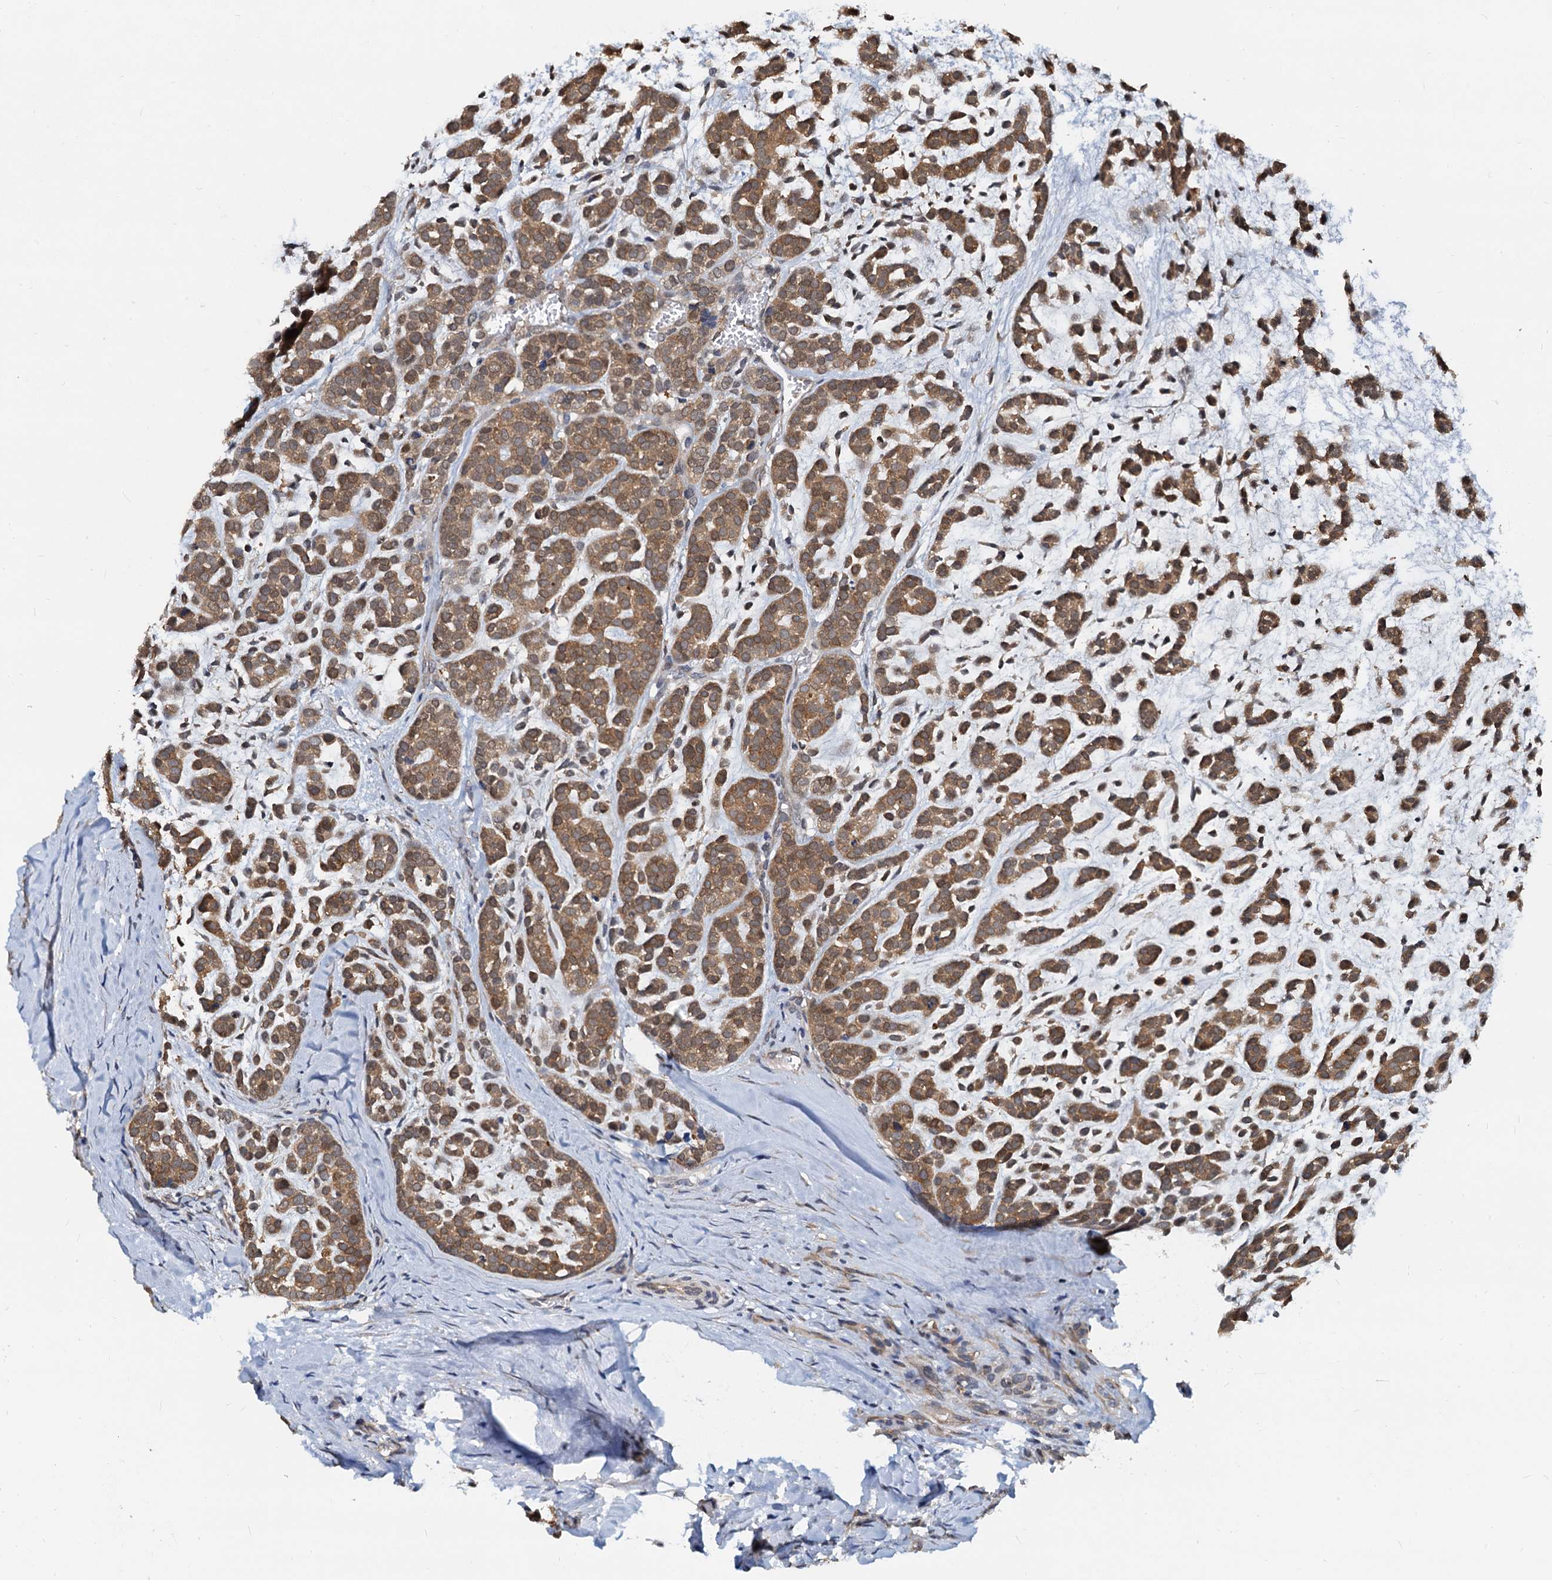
{"staining": {"intensity": "moderate", "quantity": ">75%", "location": "cytoplasmic/membranous"}, "tissue": "head and neck cancer", "cell_type": "Tumor cells", "image_type": "cancer", "snomed": [{"axis": "morphology", "description": "Adenocarcinoma, NOS"}, {"axis": "morphology", "description": "Adenoma, NOS"}, {"axis": "topography", "description": "Head-Neck"}], "caption": "Immunohistochemical staining of human adenoma (head and neck) shows medium levels of moderate cytoplasmic/membranous protein staining in about >75% of tumor cells. (brown staining indicates protein expression, while blue staining denotes nuclei).", "gene": "PTGES3", "patient": {"sex": "female", "age": 55}}